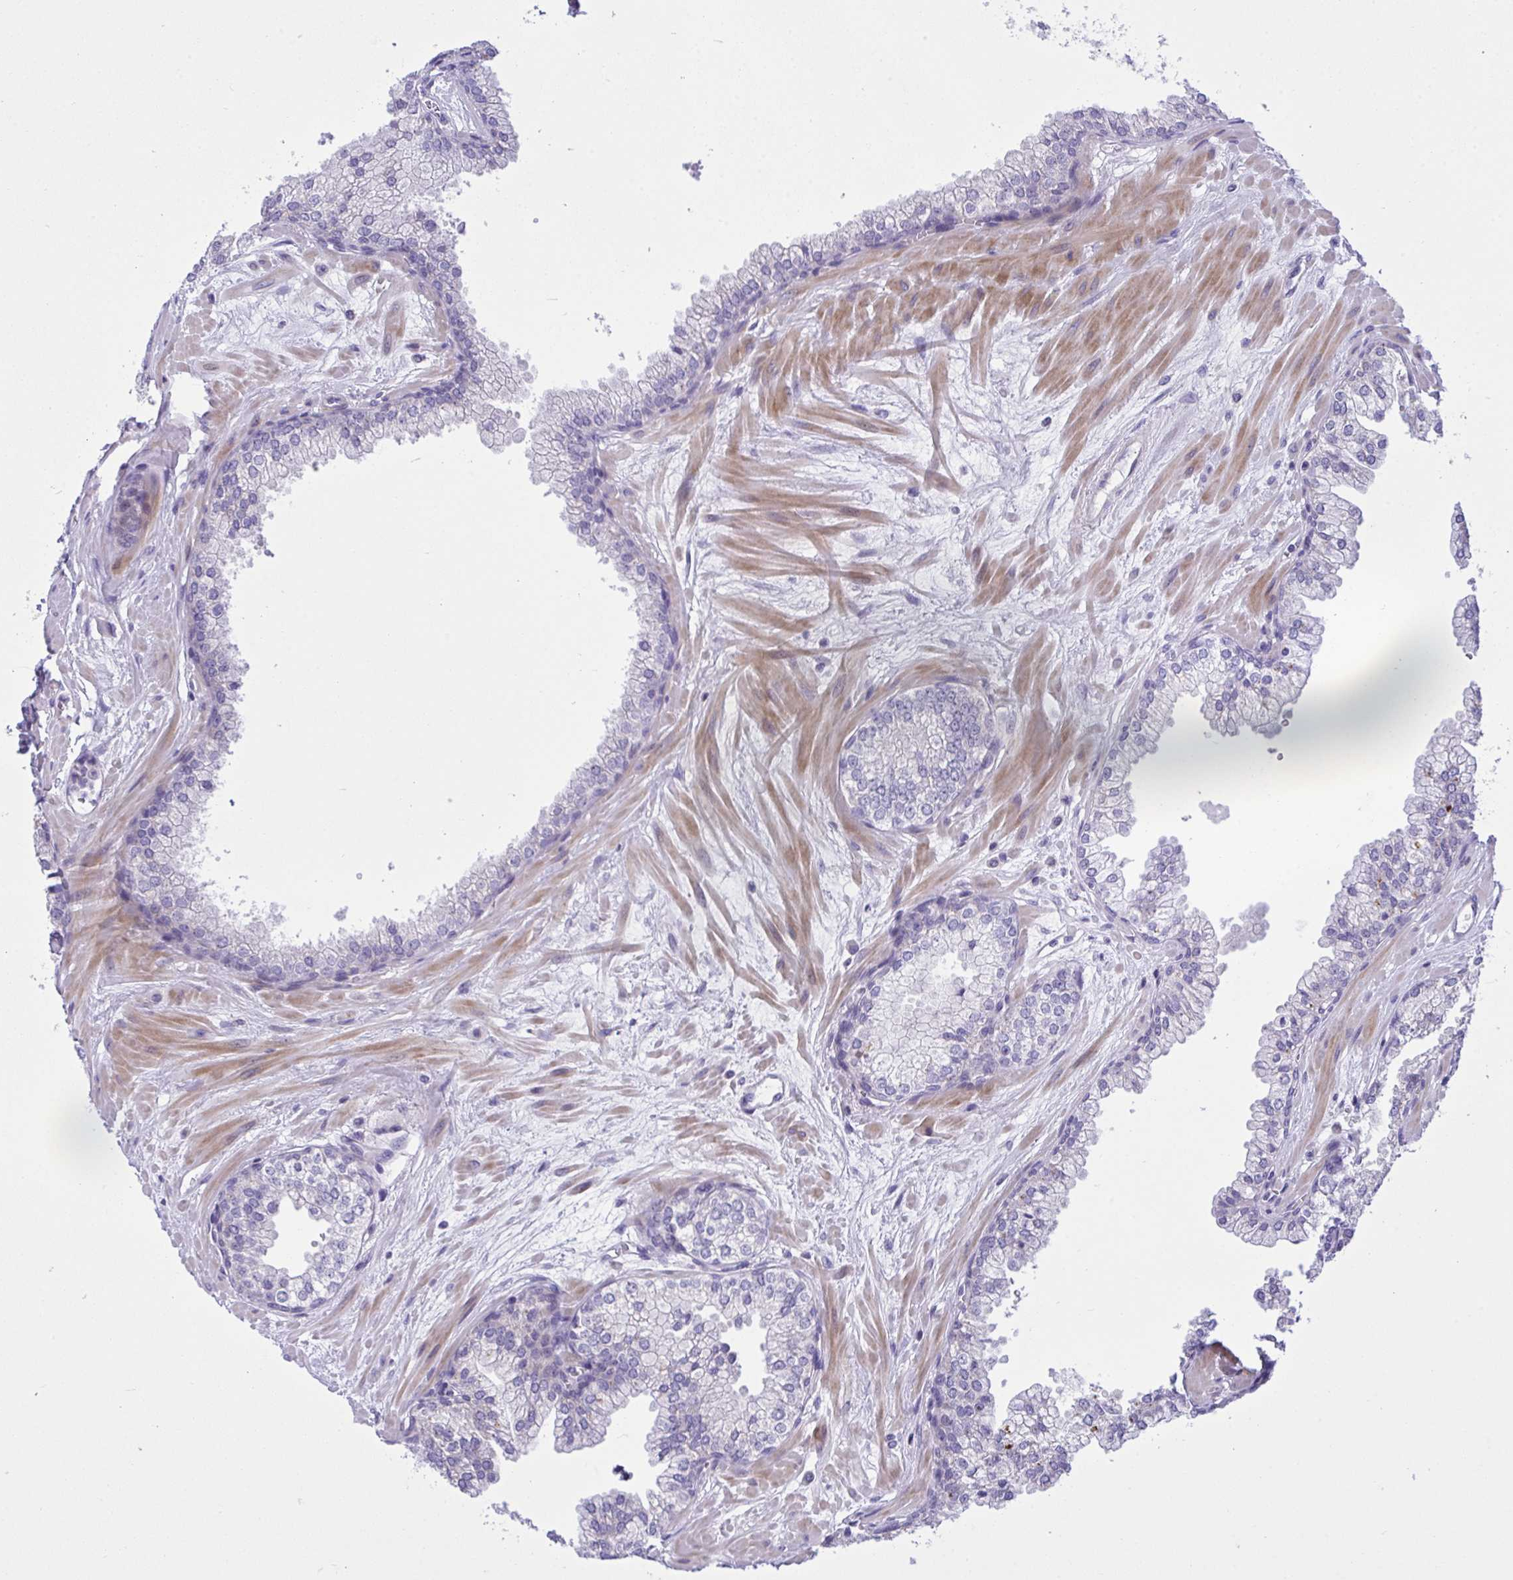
{"staining": {"intensity": "negative", "quantity": "none", "location": "none"}, "tissue": "prostate", "cell_type": "Glandular cells", "image_type": "normal", "snomed": [{"axis": "morphology", "description": "Normal tissue, NOS"}, {"axis": "topography", "description": "Prostate"}, {"axis": "topography", "description": "Peripheral nerve tissue"}], "caption": "Immunohistochemistry photomicrograph of benign prostate: prostate stained with DAB (3,3'-diaminobenzidine) displays no significant protein positivity in glandular cells. The staining was performed using DAB (3,3'-diaminobenzidine) to visualize the protein expression in brown, while the nuclei were stained in blue with hematoxylin (Magnification: 20x).", "gene": "WDR97", "patient": {"sex": "male", "age": 61}}